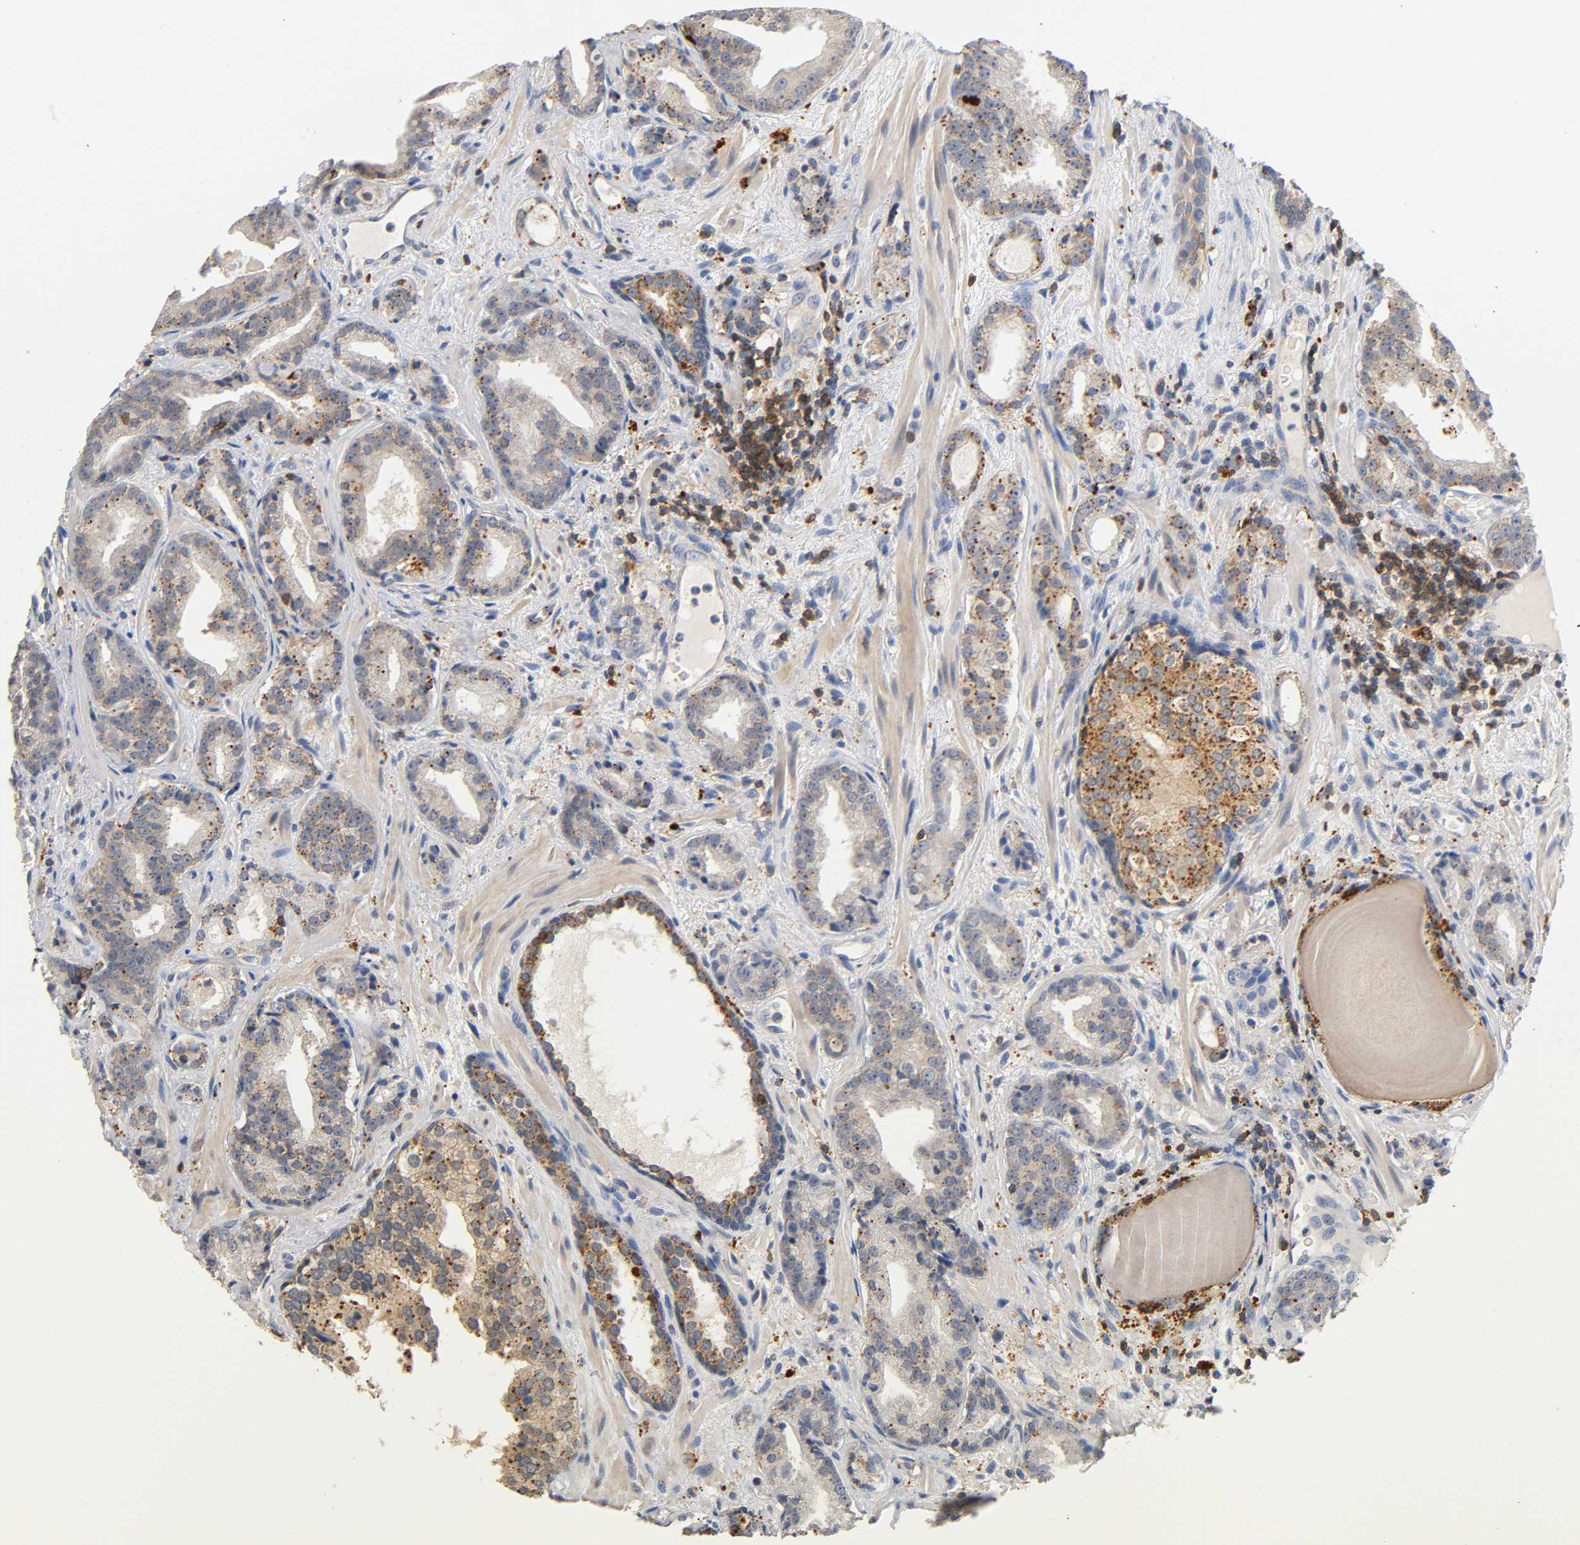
{"staining": {"intensity": "moderate", "quantity": "25%-75%", "location": "cytoplasmic/membranous"}, "tissue": "prostate cancer", "cell_type": "Tumor cells", "image_type": "cancer", "snomed": [{"axis": "morphology", "description": "Adenocarcinoma, Low grade"}, {"axis": "topography", "description": "Prostate"}], "caption": "Immunohistochemistry (IHC) histopathology image of prostate cancer stained for a protein (brown), which demonstrates medium levels of moderate cytoplasmic/membranous staining in about 25%-75% of tumor cells.", "gene": "UCKL1", "patient": {"sex": "male", "age": 63}}